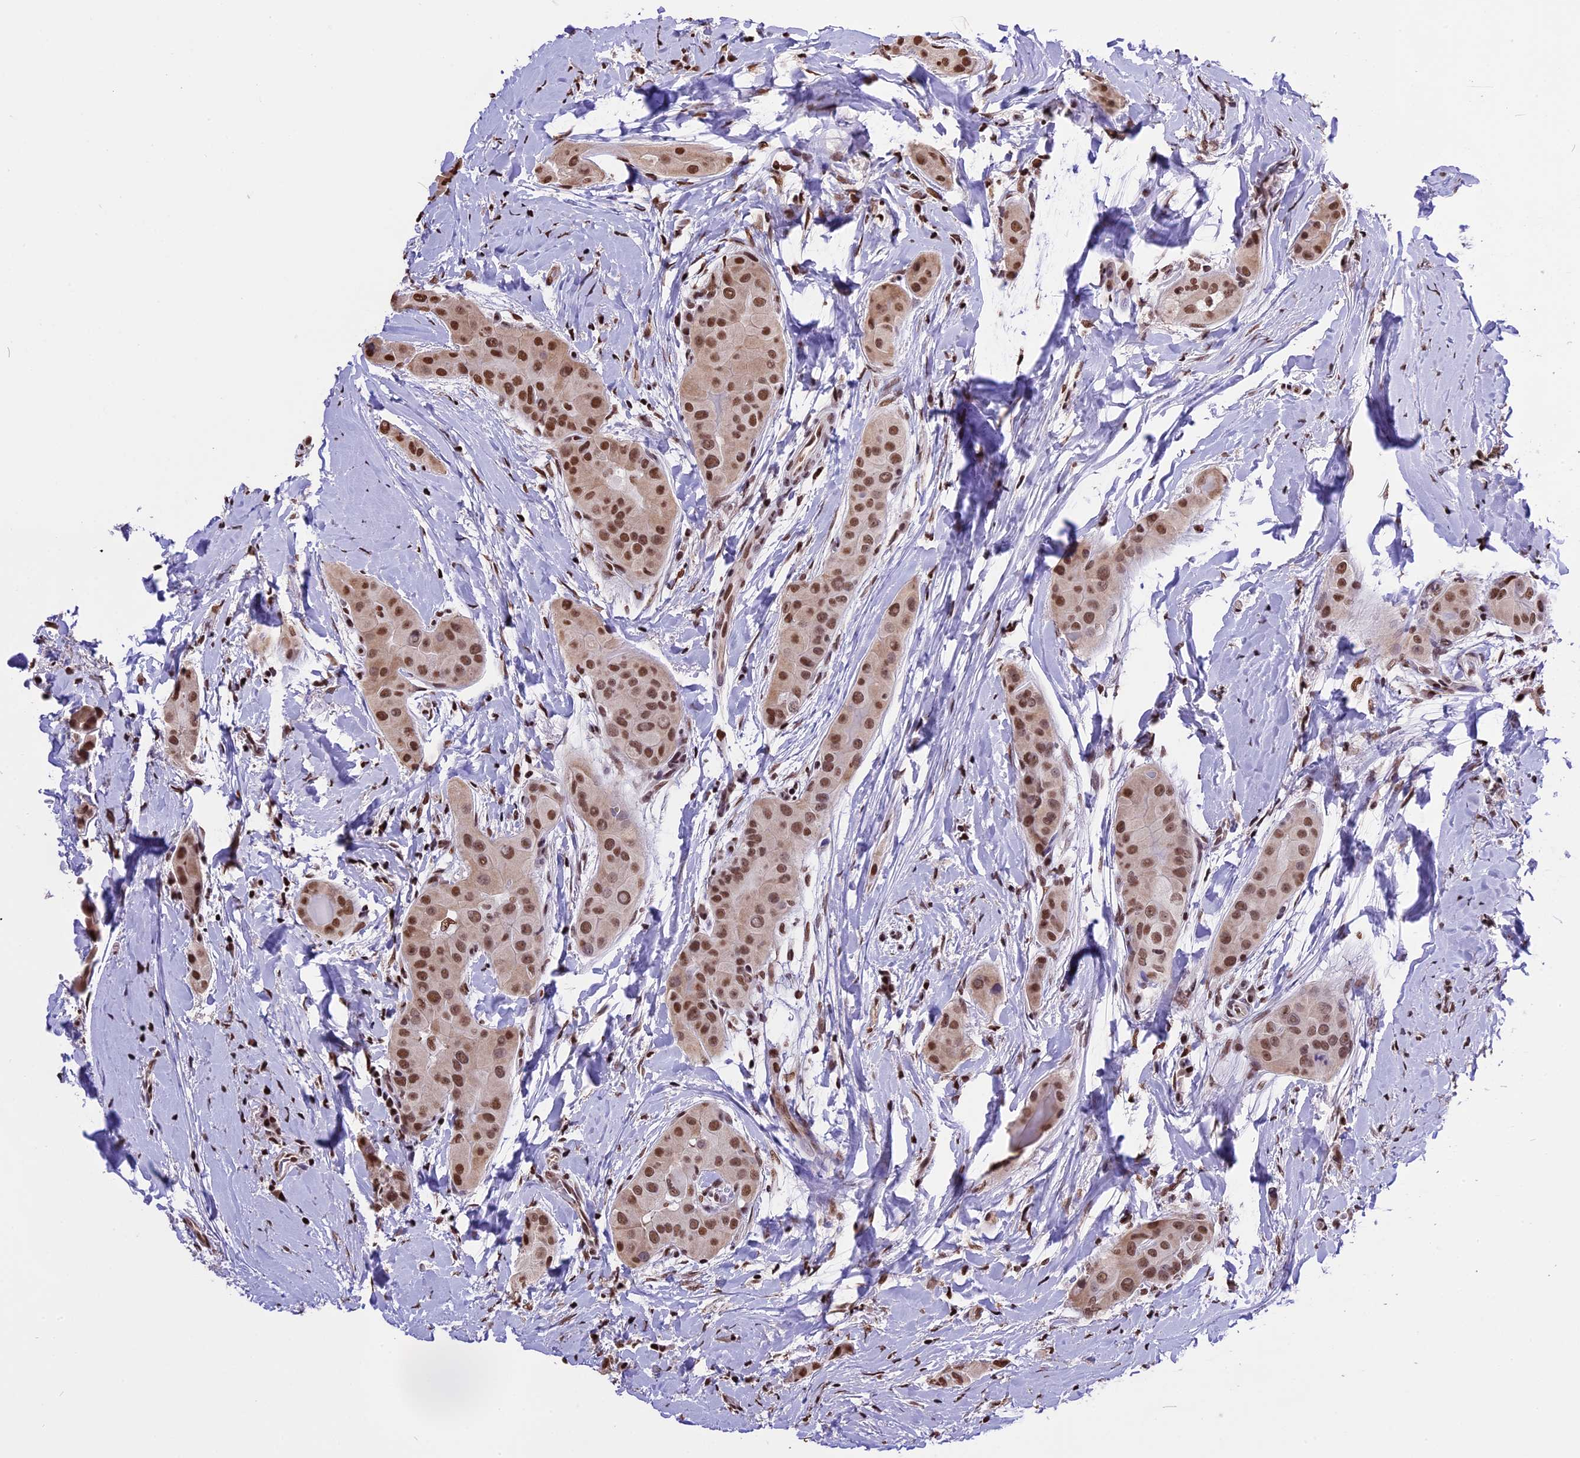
{"staining": {"intensity": "moderate", "quantity": ">75%", "location": "nuclear"}, "tissue": "thyroid cancer", "cell_type": "Tumor cells", "image_type": "cancer", "snomed": [{"axis": "morphology", "description": "Papillary adenocarcinoma, NOS"}, {"axis": "topography", "description": "Thyroid gland"}], "caption": "Tumor cells exhibit medium levels of moderate nuclear staining in approximately >75% of cells in thyroid cancer (papillary adenocarcinoma). Using DAB (3,3'-diaminobenzidine) (brown) and hematoxylin (blue) stains, captured at high magnification using brightfield microscopy.", "gene": "POLR3E", "patient": {"sex": "male", "age": 33}}